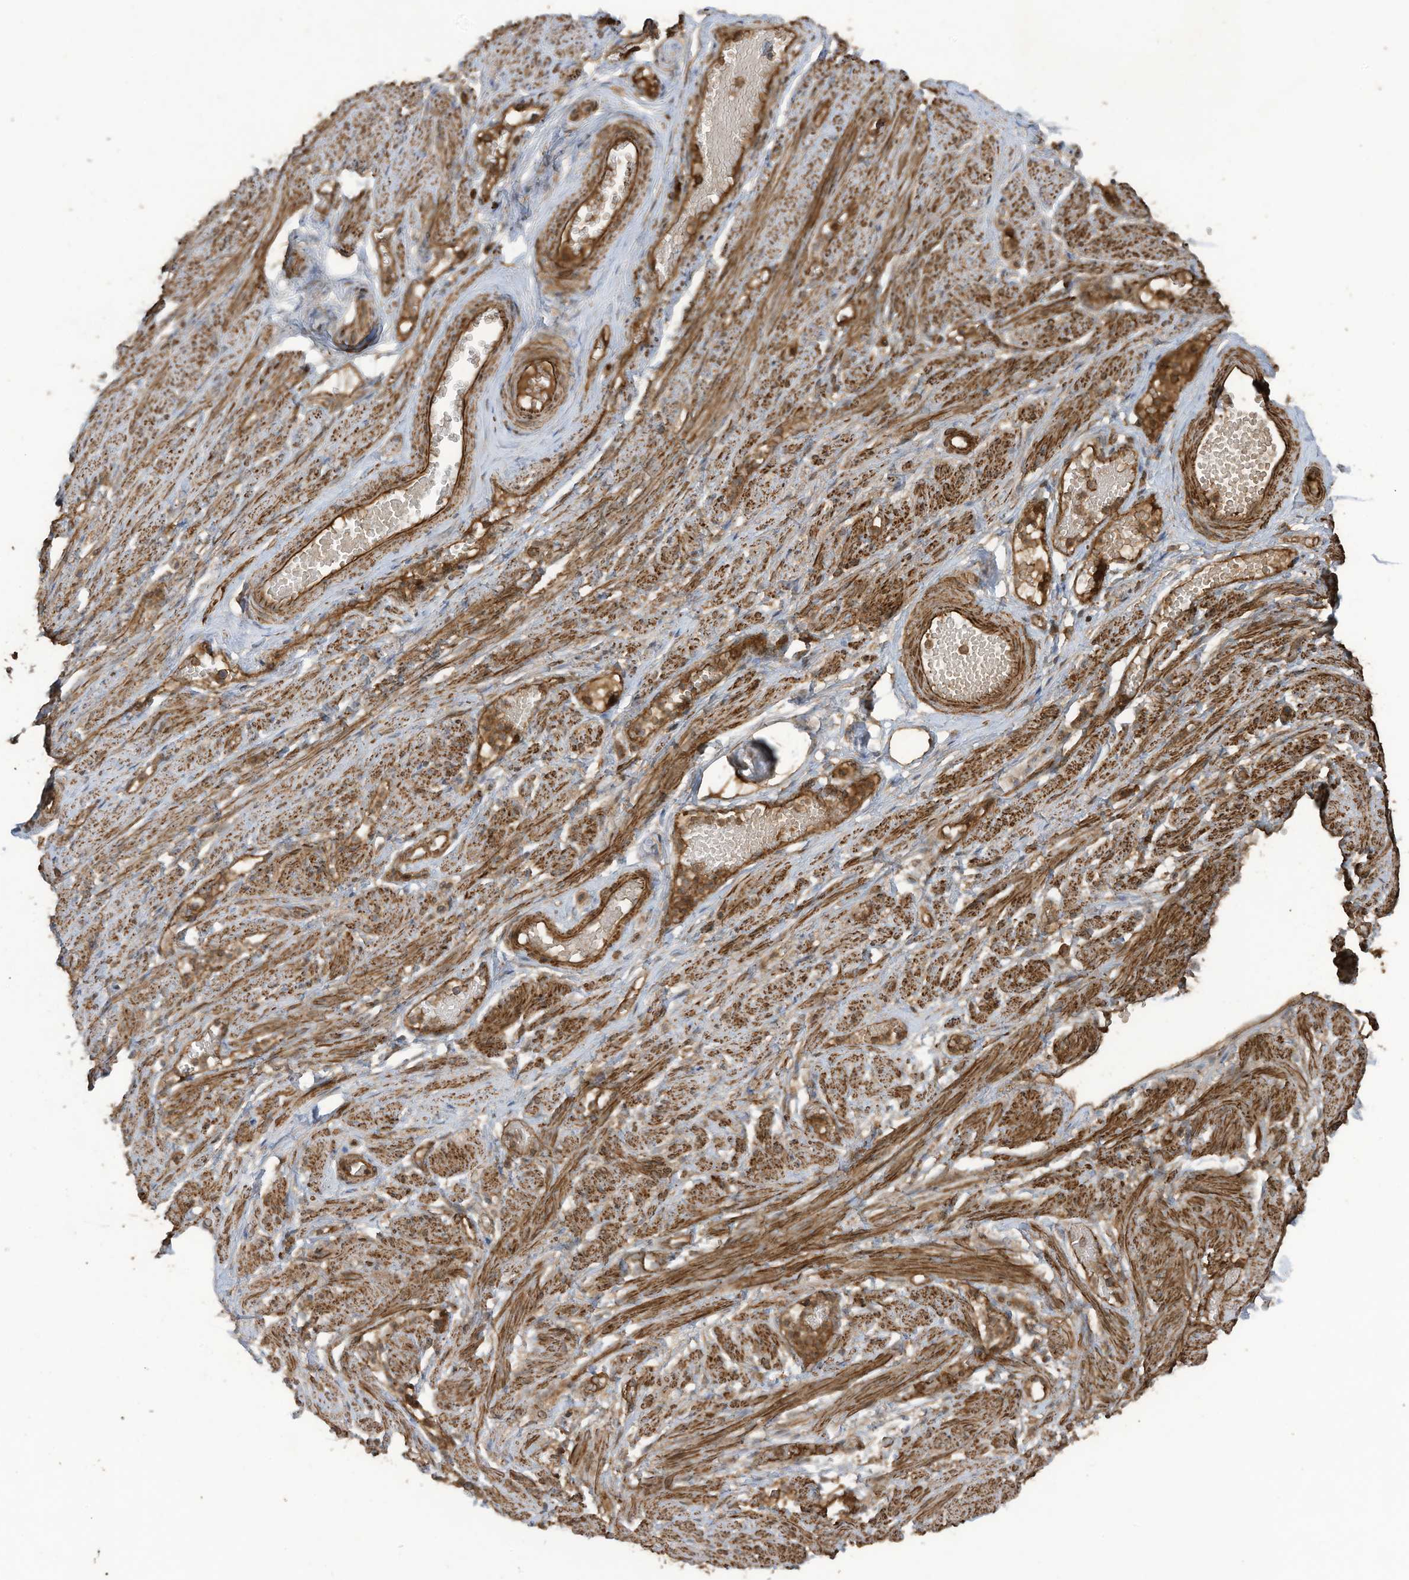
{"staining": {"intensity": "negative", "quantity": "none", "location": "none"}, "tissue": "adipose tissue", "cell_type": "Adipocytes", "image_type": "normal", "snomed": [{"axis": "morphology", "description": "Normal tissue, NOS"}, {"axis": "topography", "description": "Smooth muscle"}, {"axis": "topography", "description": "Peripheral nerve tissue"}], "caption": "The image reveals no staining of adipocytes in benign adipose tissue. The staining is performed using DAB brown chromogen with nuclei counter-stained in using hematoxylin.", "gene": "DDIT4", "patient": {"sex": "female", "age": 39}}